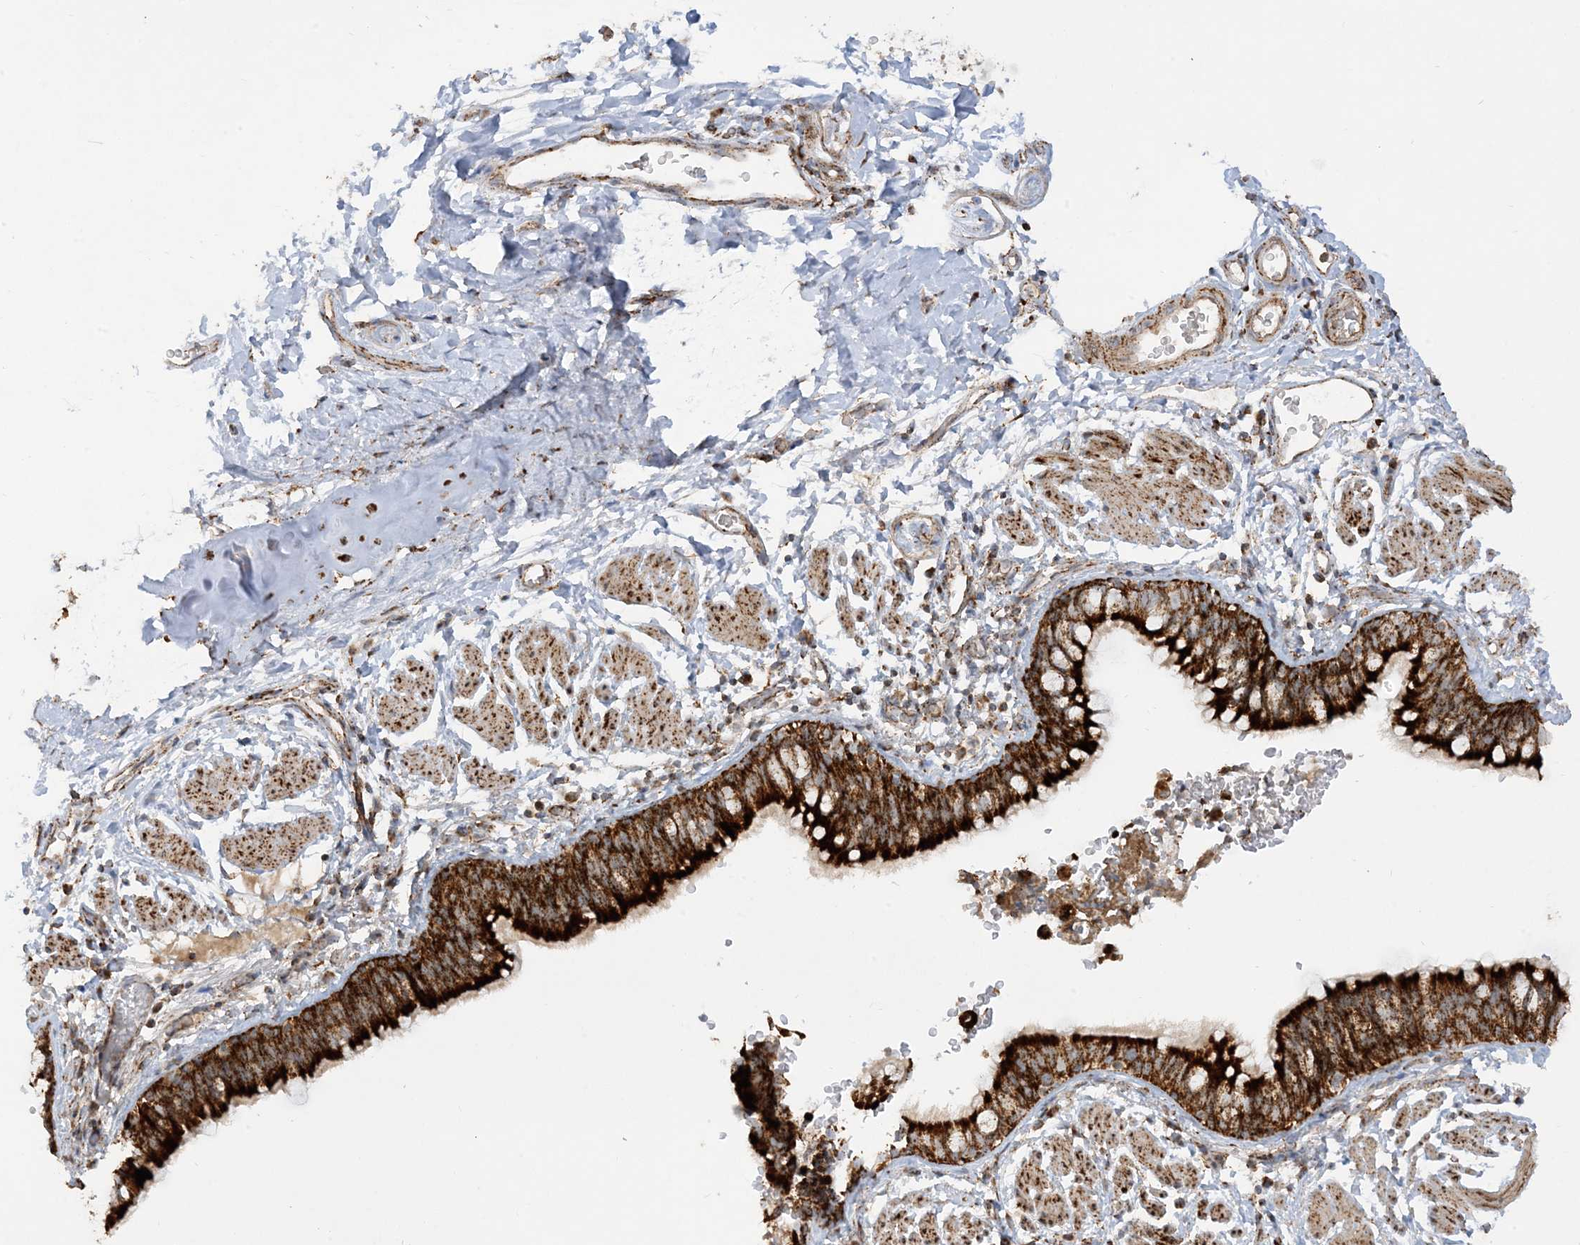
{"staining": {"intensity": "strong", "quantity": ">75%", "location": "cytoplasmic/membranous"}, "tissue": "bronchus", "cell_type": "Respiratory epithelial cells", "image_type": "normal", "snomed": [{"axis": "morphology", "description": "Normal tissue, NOS"}, {"axis": "topography", "description": "Cartilage tissue"}, {"axis": "topography", "description": "Bronchus"}], "caption": "IHC of unremarkable human bronchus shows high levels of strong cytoplasmic/membranous expression in approximately >75% of respiratory epithelial cells.", "gene": "NDUFAF3", "patient": {"sex": "female", "age": 36}}